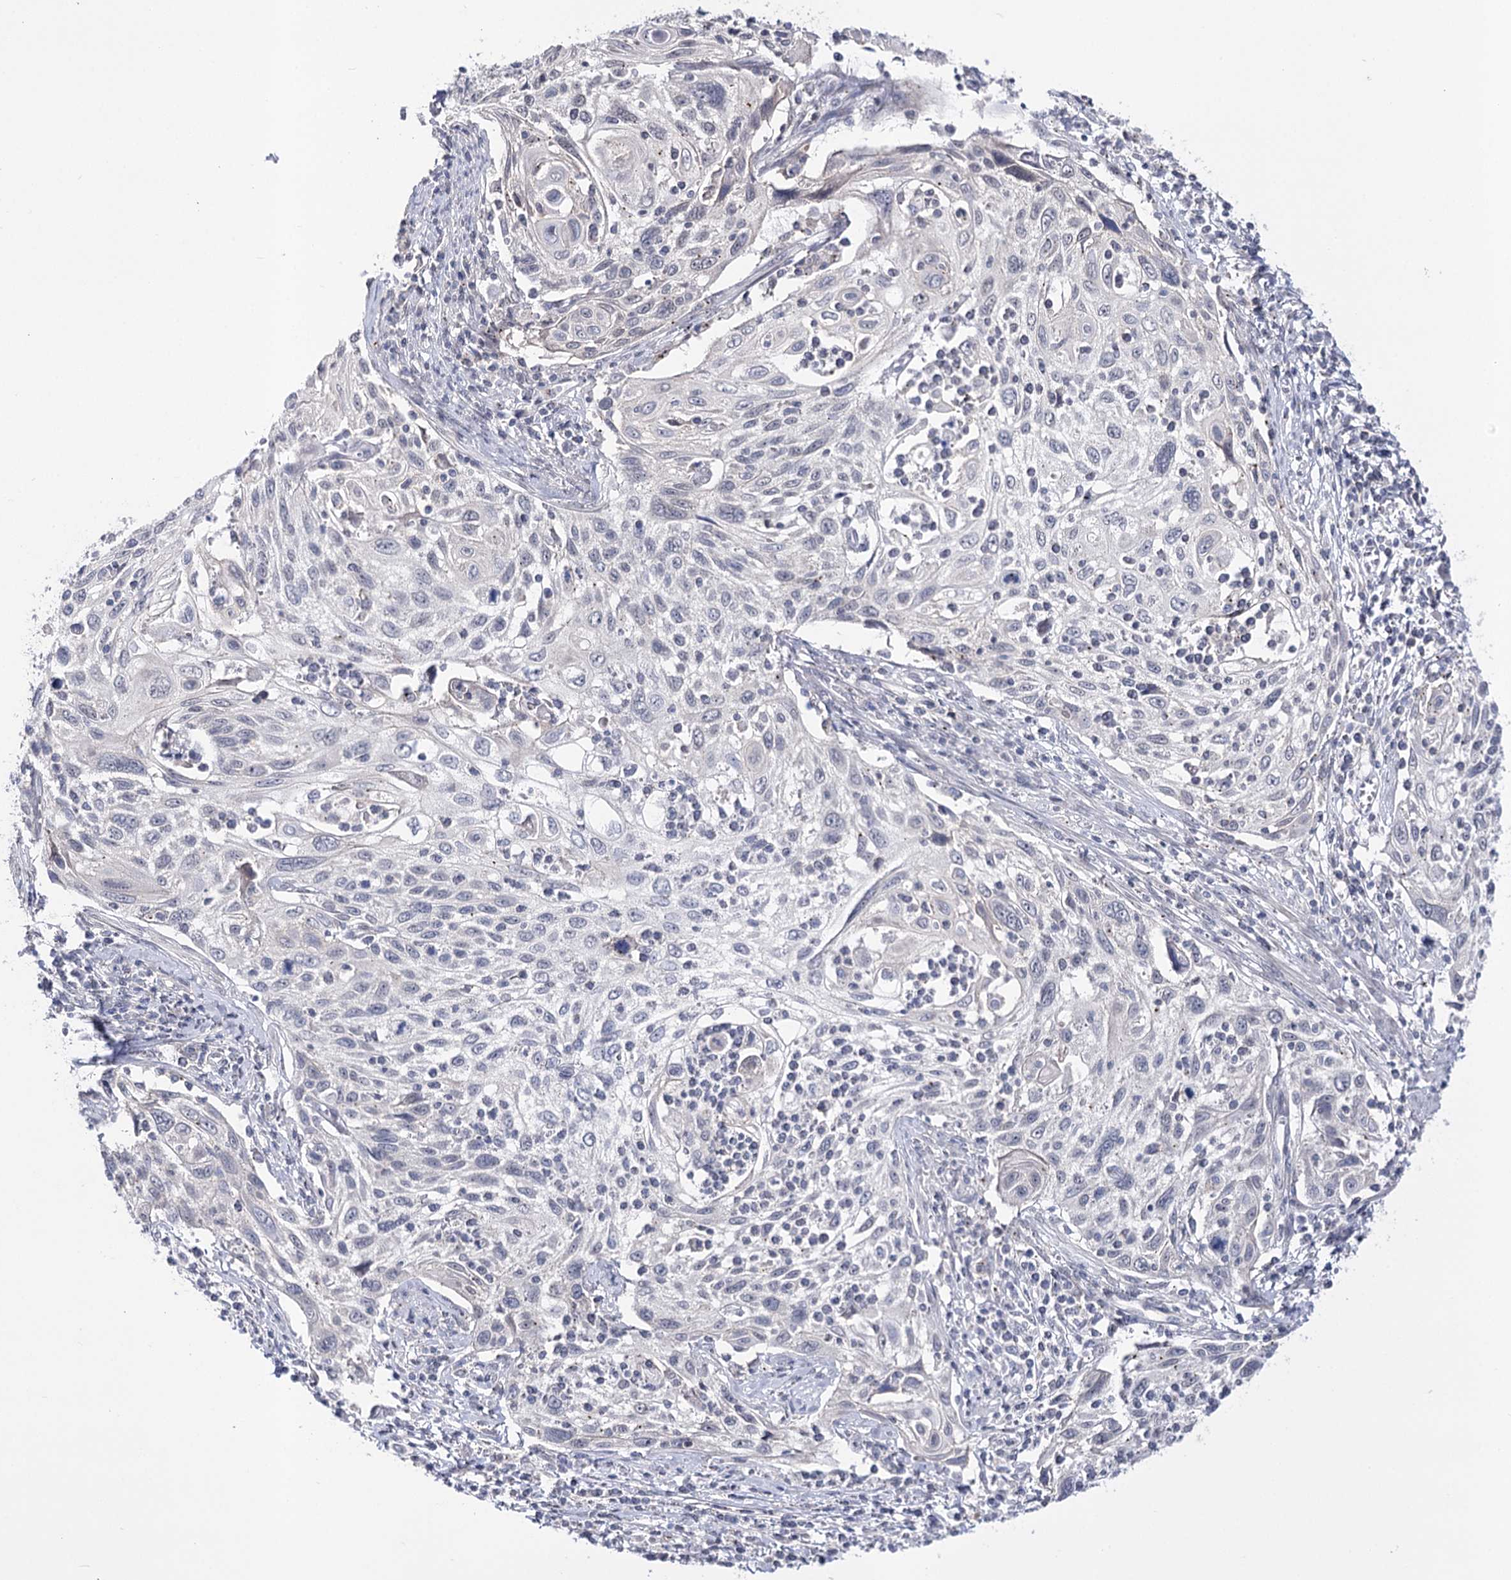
{"staining": {"intensity": "negative", "quantity": "none", "location": "none"}, "tissue": "cervical cancer", "cell_type": "Tumor cells", "image_type": "cancer", "snomed": [{"axis": "morphology", "description": "Squamous cell carcinoma, NOS"}, {"axis": "topography", "description": "Cervix"}], "caption": "Tumor cells show no significant expression in cervical cancer.", "gene": "ATP10B", "patient": {"sex": "female", "age": 70}}